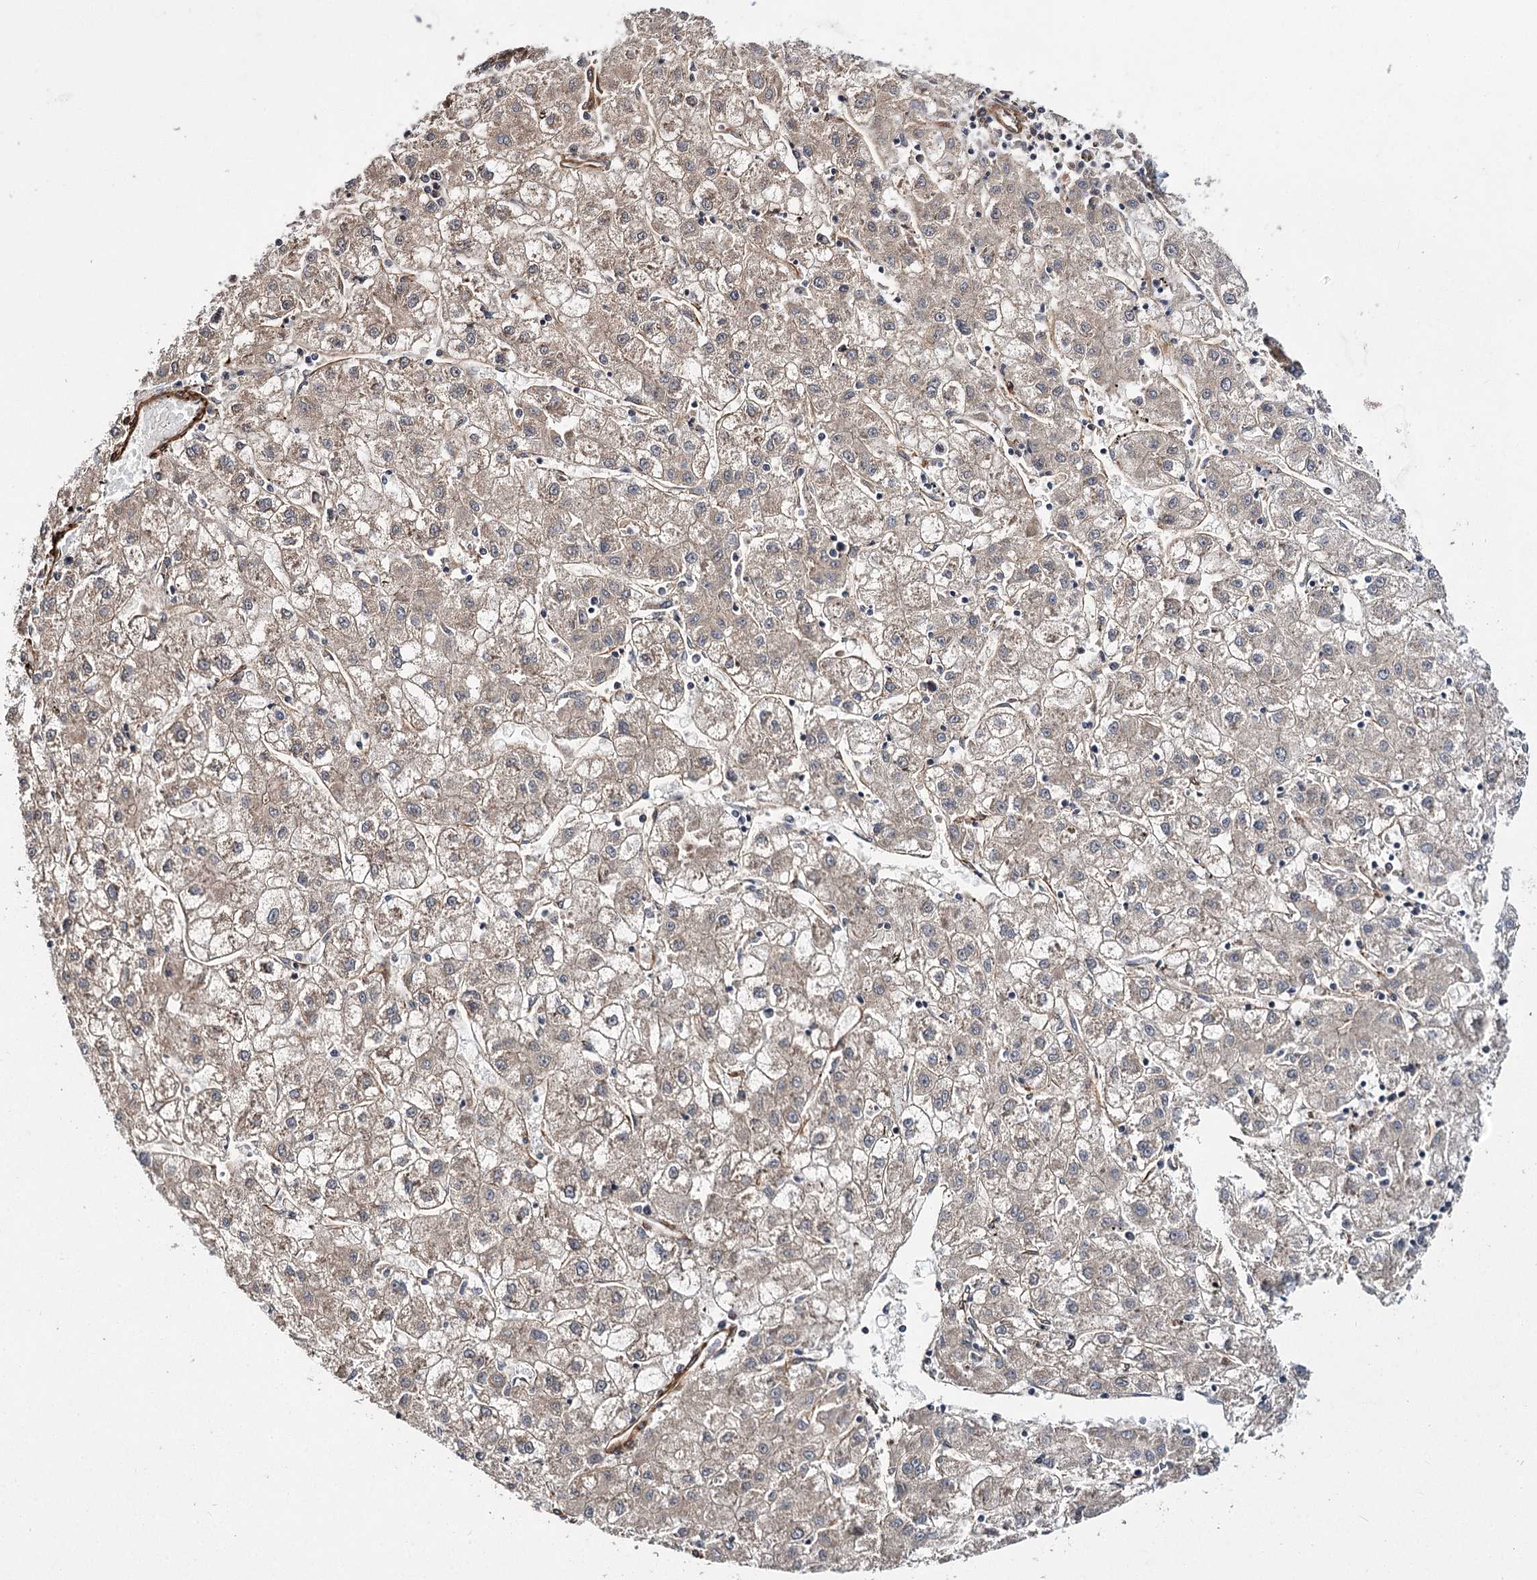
{"staining": {"intensity": "weak", "quantity": "<25%", "location": "cytoplasmic/membranous"}, "tissue": "liver cancer", "cell_type": "Tumor cells", "image_type": "cancer", "snomed": [{"axis": "morphology", "description": "Carcinoma, Hepatocellular, NOS"}, {"axis": "topography", "description": "Liver"}], "caption": "Liver cancer (hepatocellular carcinoma) was stained to show a protein in brown. There is no significant staining in tumor cells.", "gene": "MYO1C", "patient": {"sex": "male", "age": 72}}